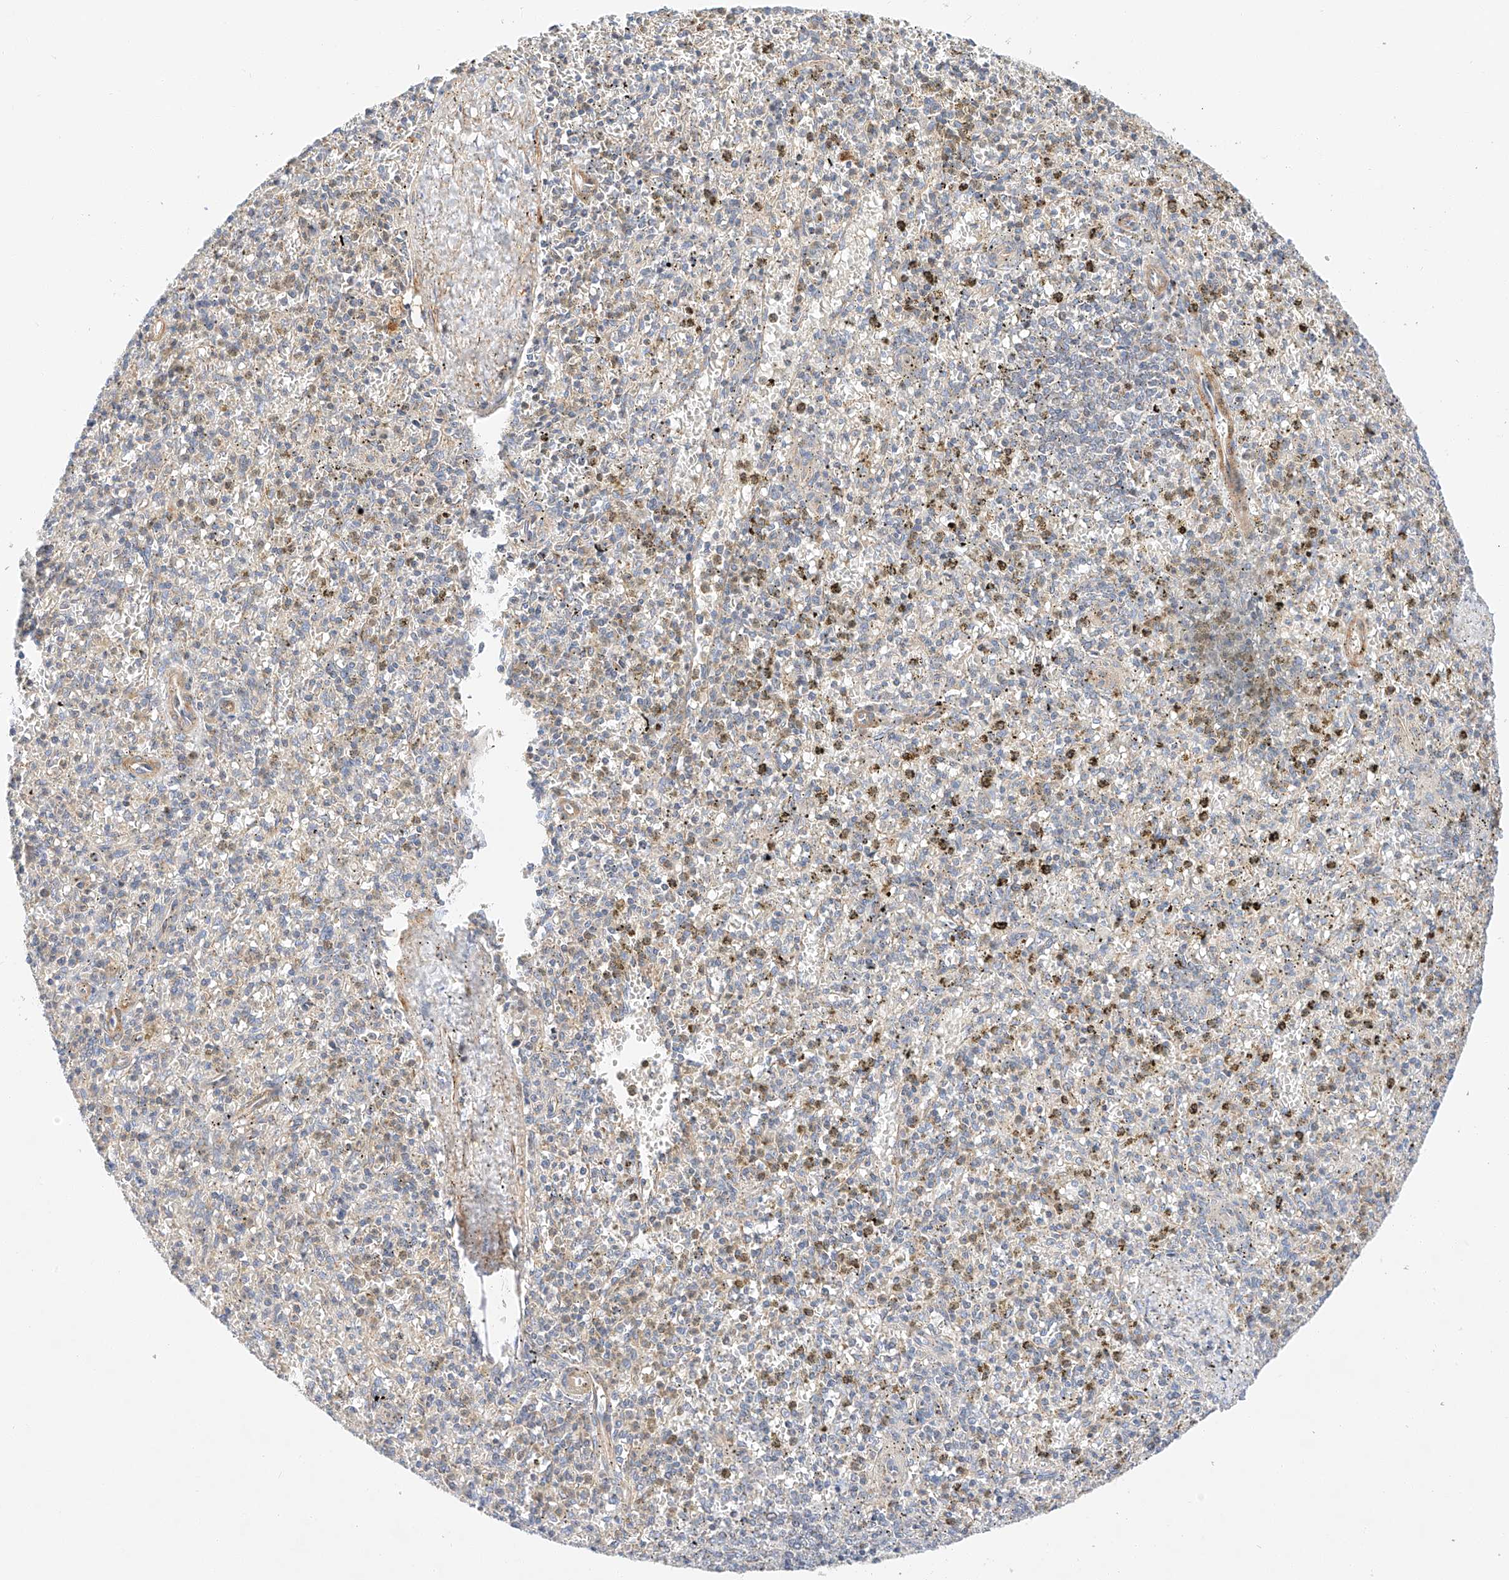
{"staining": {"intensity": "weak", "quantity": "<25%", "location": "cytoplasmic/membranous"}, "tissue": "spleen", "cell_type": "Cells in red pulp", "image_type": "normal", "snomed": [{"axis": "morphology", "description": "Normal tissue, NOS"}, {"axis": "topography", "description": "Spleen"}], "caption": "Histopathology image shows no significant protein staining in cells in red pulp of normal spleen.", "gene": "C6orf118", "patient": {"sex": "male", "age": 72}}